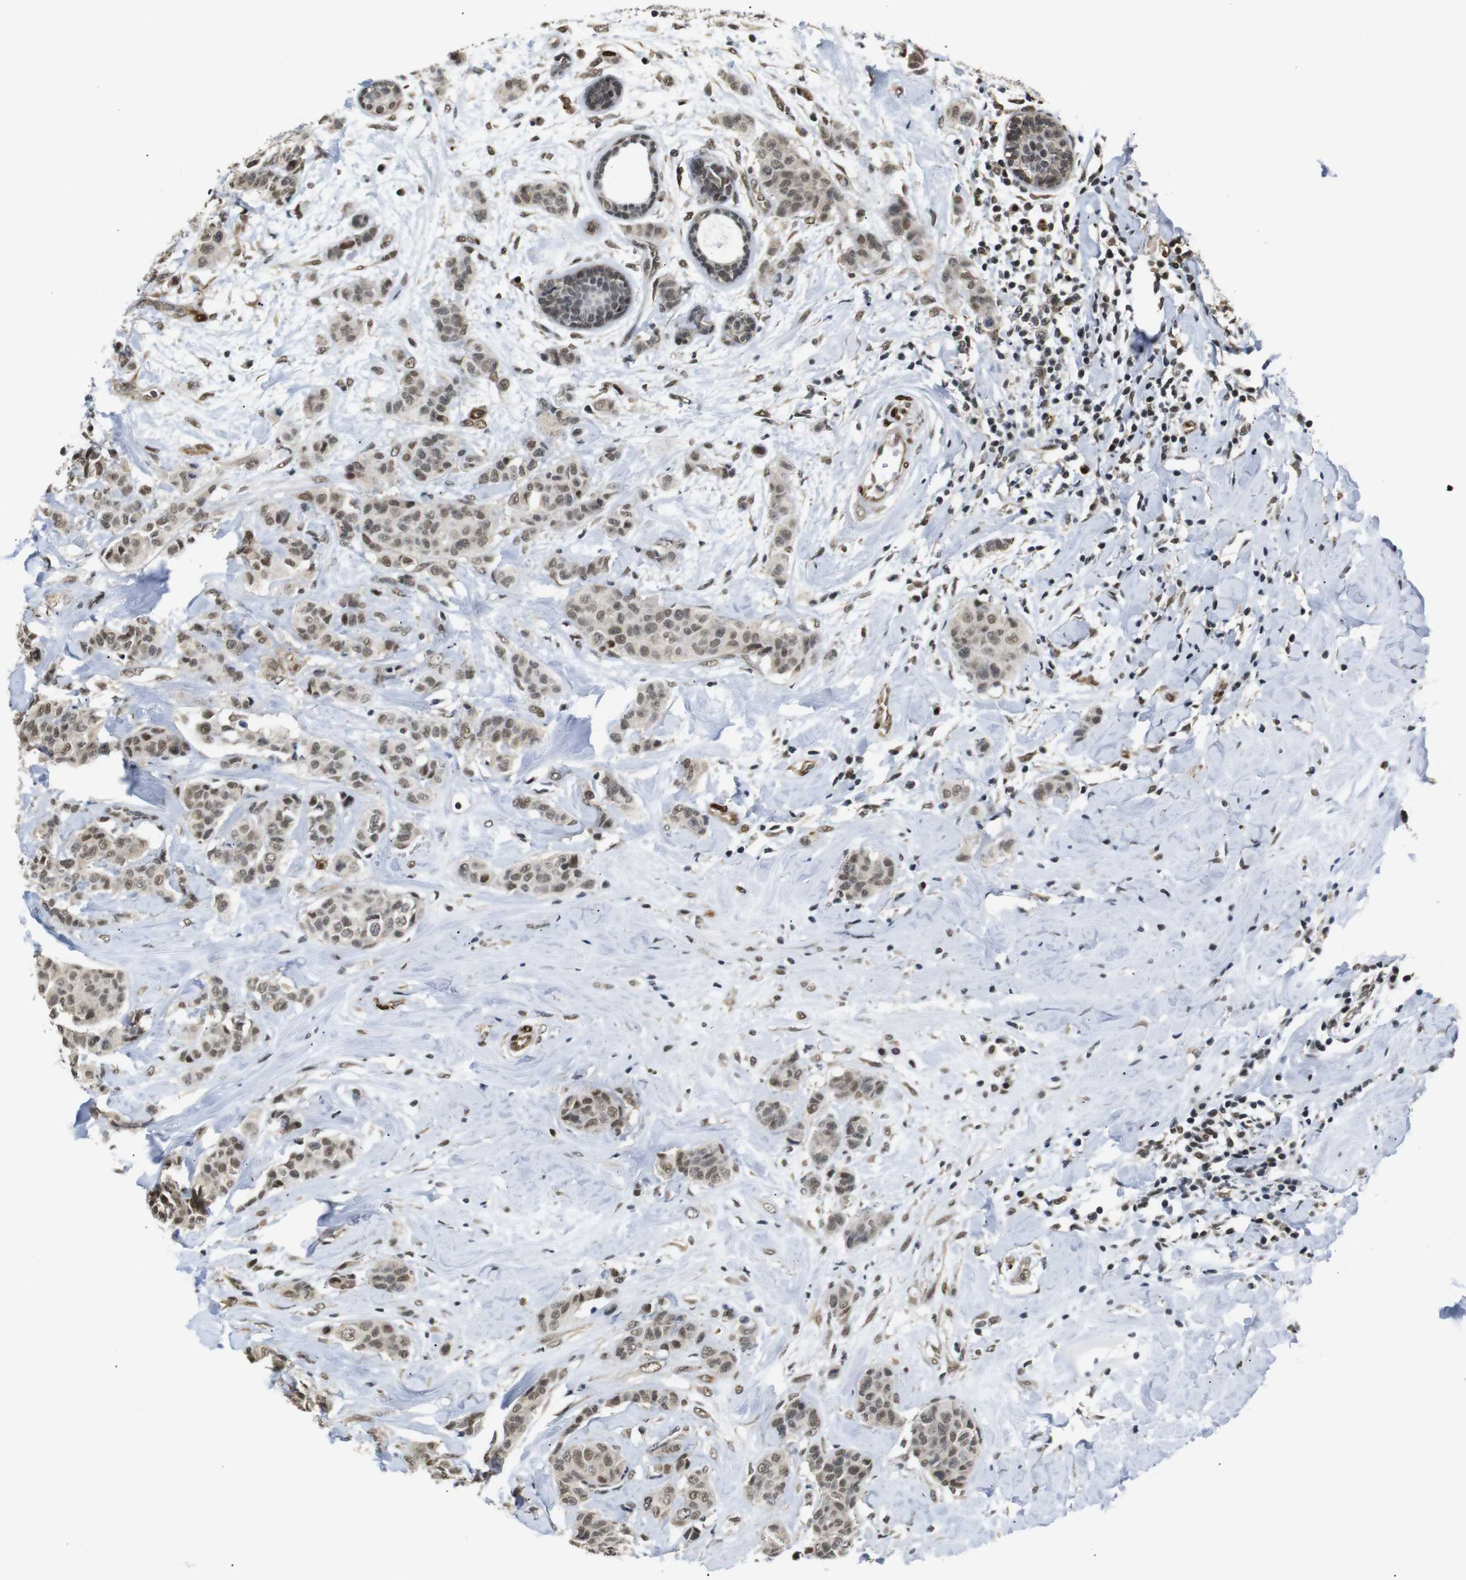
{"staining": {"intensity": "moderate", "quantity": ">75%", "location": "cytoplasmic/membranous,nuclear"}, "tissue": "breast cancer", "cell_type": "Tumor cells", "image_type": "cancer", "snomed": [{"axis": "morphology", "description": "Normal tissue, NOS"}, {"axis": "morphology", "description": "Duct carcinoma"}, {"axis": "topography", "description": "Breast"}], "caption": "This is an image of immunohistochemistry staining of breast cancer, which shows moderate positivity in the cytoplasmic/membranous and nuclear of tumor cells.", "gene": "TBX2", "patient": {"sex": "female", "age": 40}}